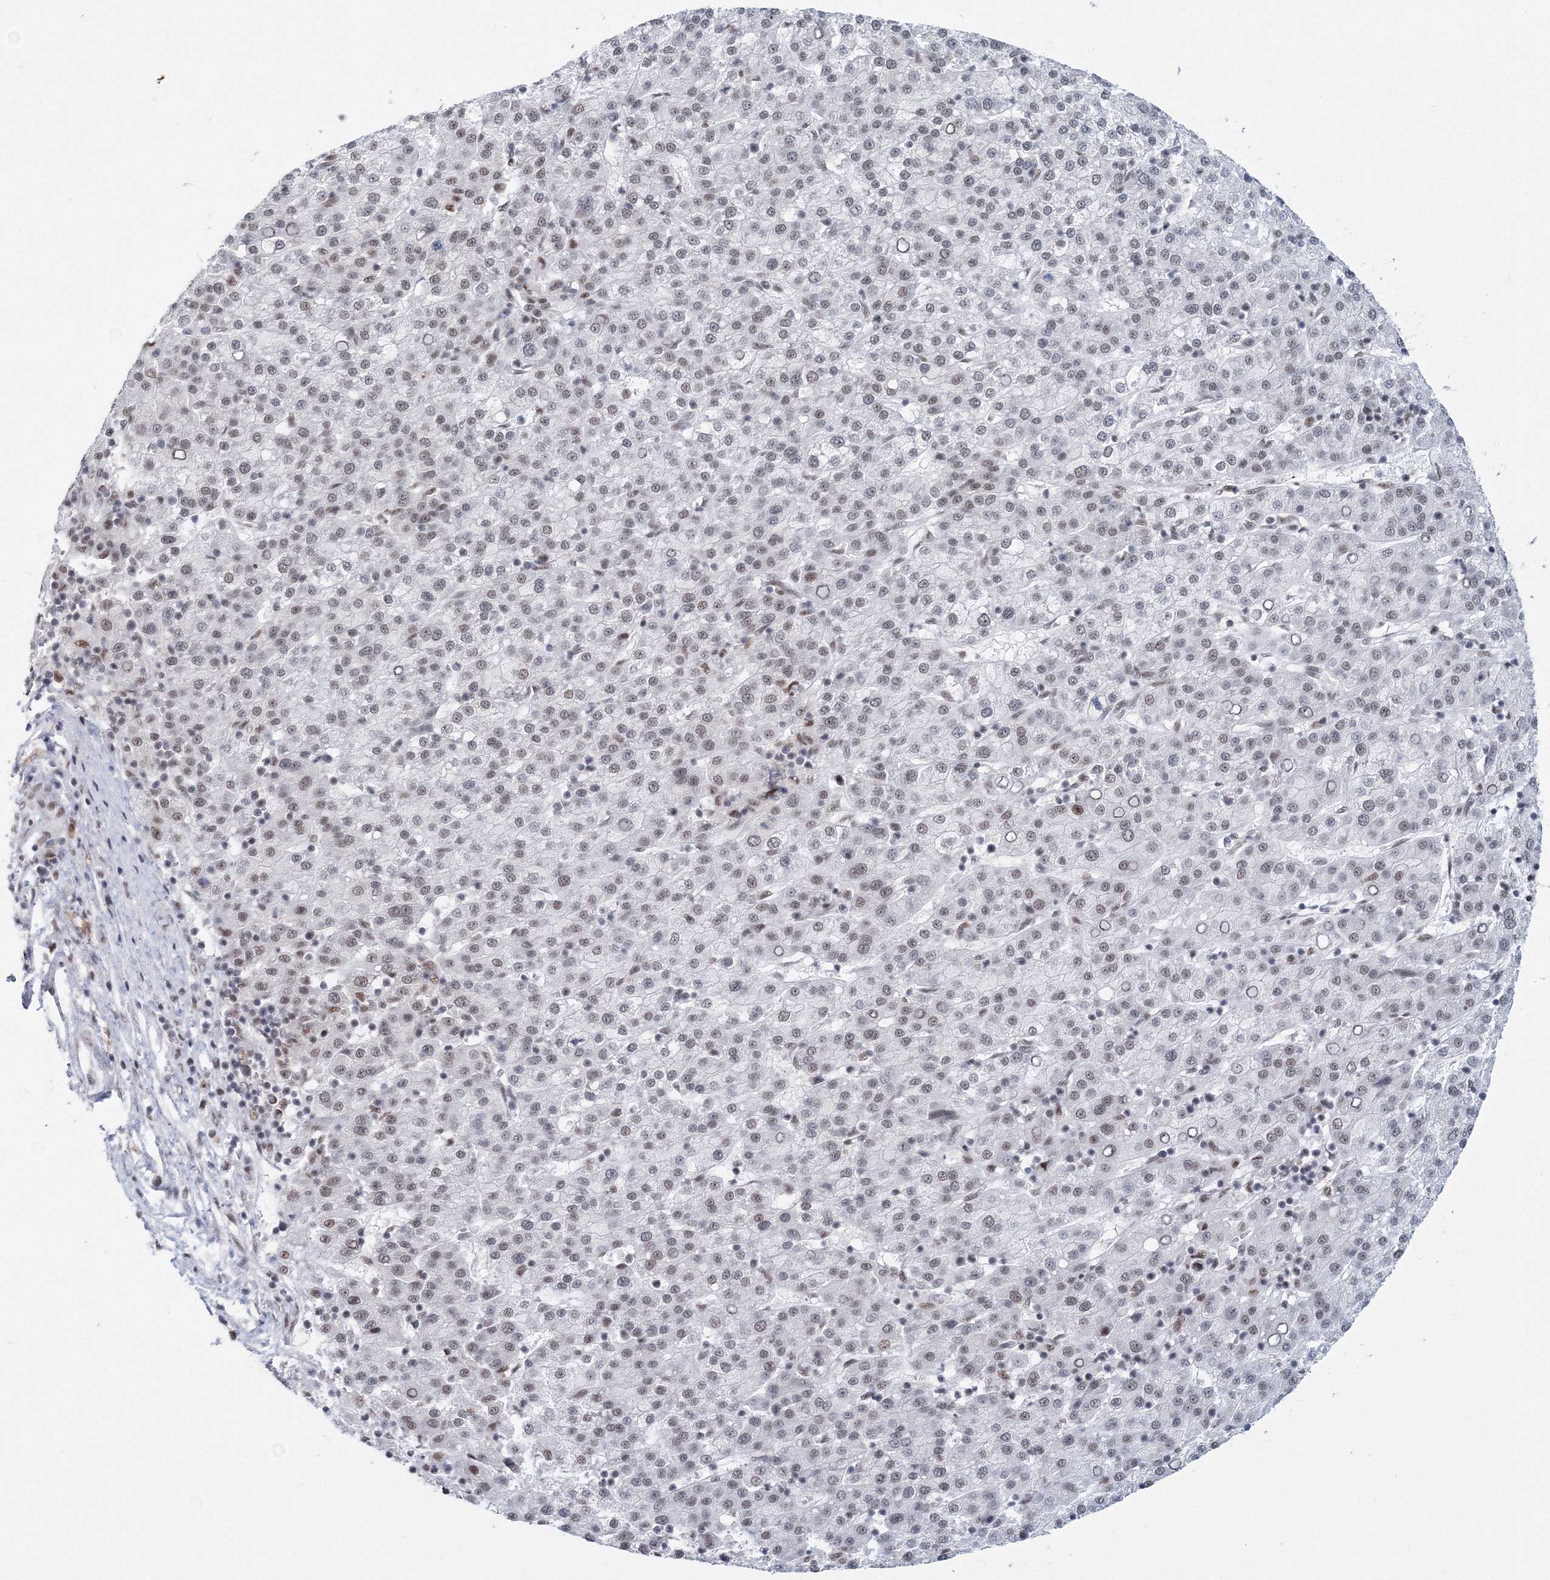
{"staining": {"intensity": "weak", "quantity": ">75%", "location": "nuclear"}, "tissue": "liver cancer", "cell_type": "Tumor cells", "image_type": "cancer", "snomed": [{"axis": "morphology", "description": "Carcinoma, Hepatocellular, NOS"}, {"axis": "topography", "description": "Liver"}], "caption": "Immunohistochemical staining of human liver cancer (hepatocellular carcinoma) displays weak nuclear protein staining in approximately >75% of tumor cells.", "gene": "SF3B6", "patient": {"sex": "female", "age": 58}}